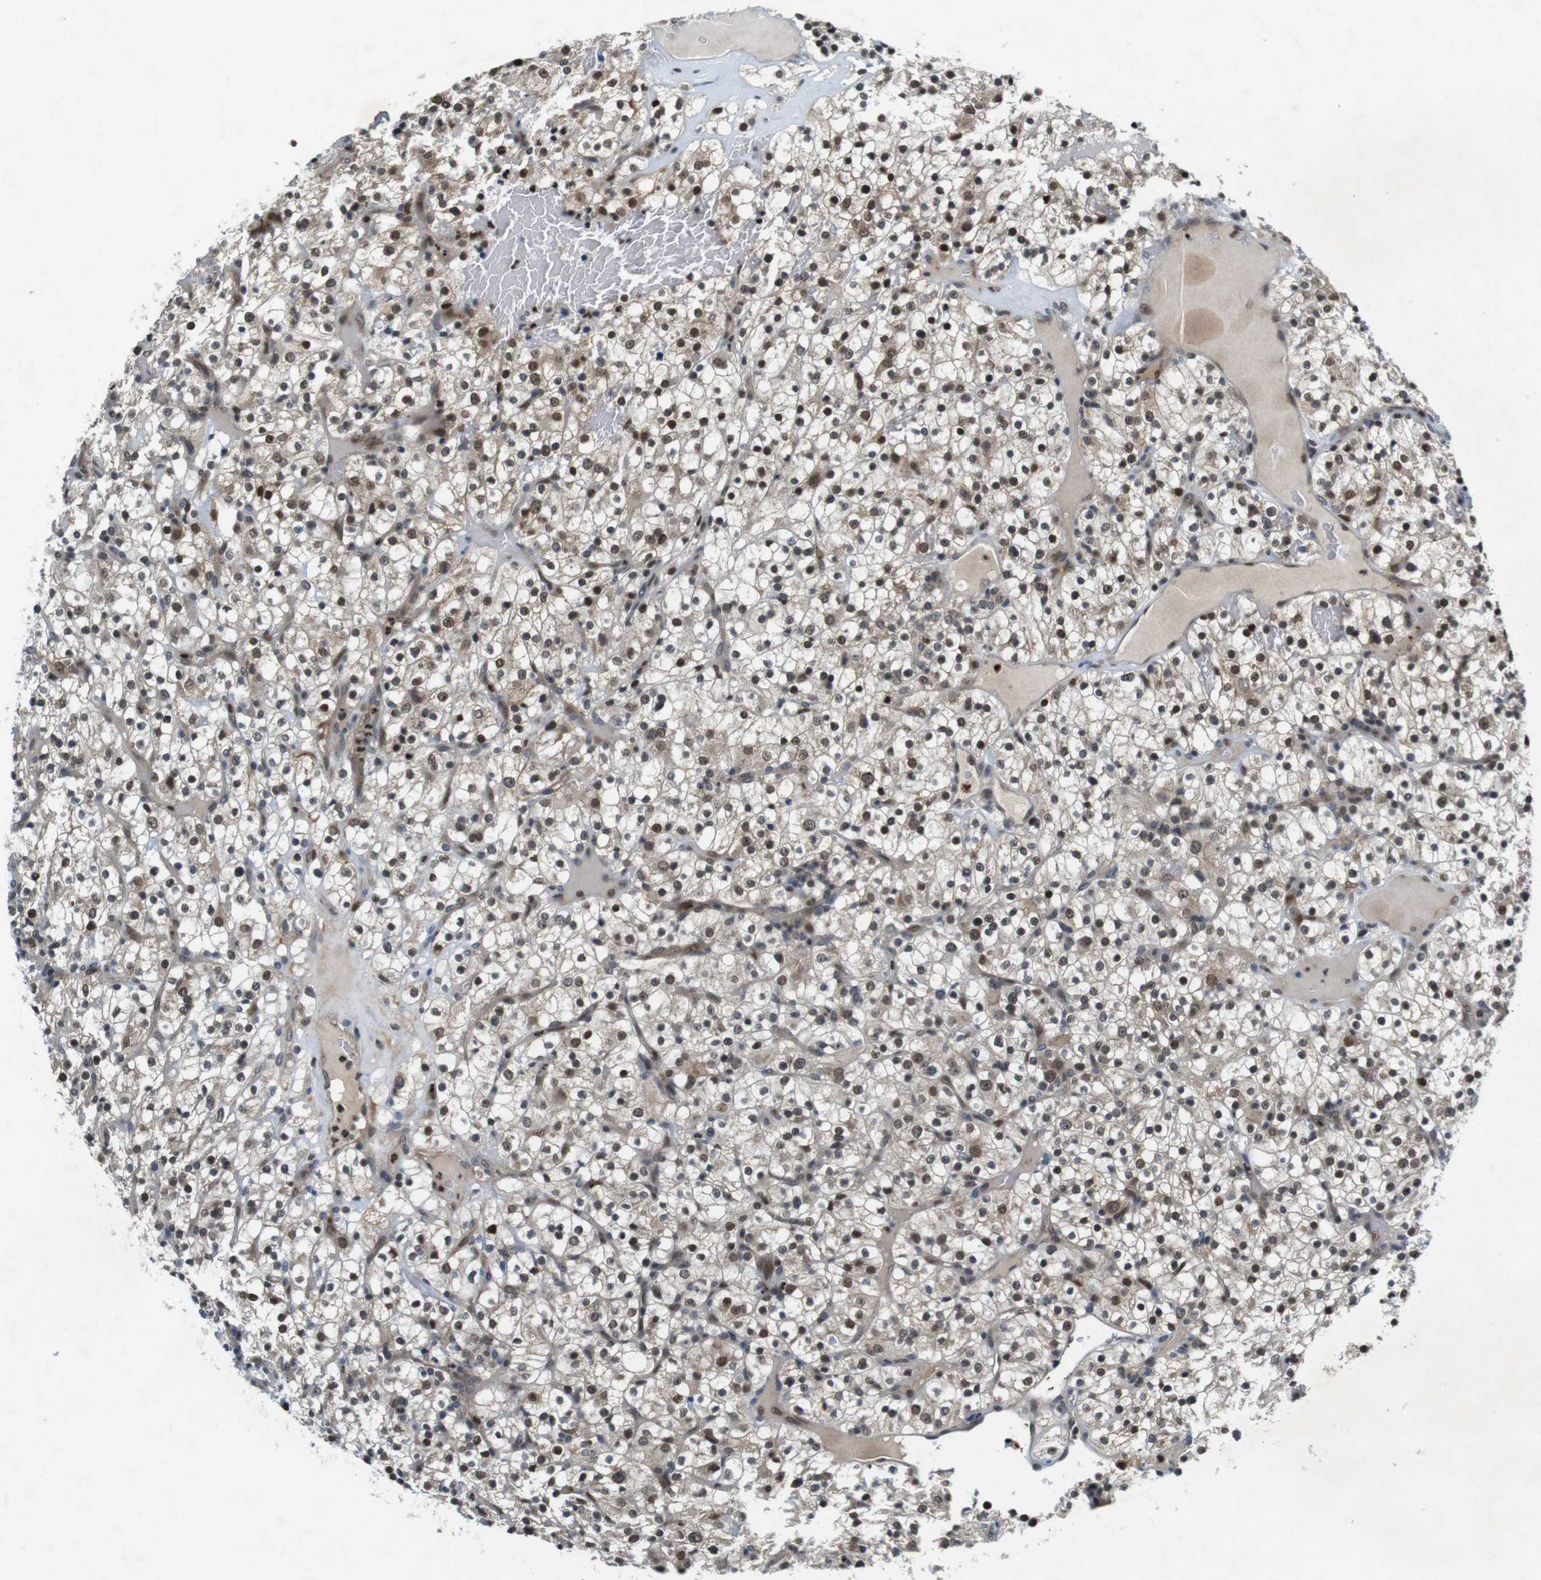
{"staining": {"intensity": "moderate", "quantity": ">75%", "location": "cytoplasmic/membranous,nuclear"}, "tissue": "renal cancer", "cell_type": "Tumor cells", "image_type": "cancer", "snomed": [{"axis": "morphology", "description": "Normal tissue, NOS"}, {"axis": "morphology", "description": "Adenocarcinoma, NOS"}, {"axis": "topography", "description": "Kidney"}], "caption": "A photomicrograph showing moderate cytoplasmic/membranous and nuclear expression in approximately >75% of tumor cells in renal cancer (adenocarcinoma), as visualized by brown immunohistochemical staining.", "gene": "MAPKAPK5", "patient": {"sex": "female", "age": 72}}